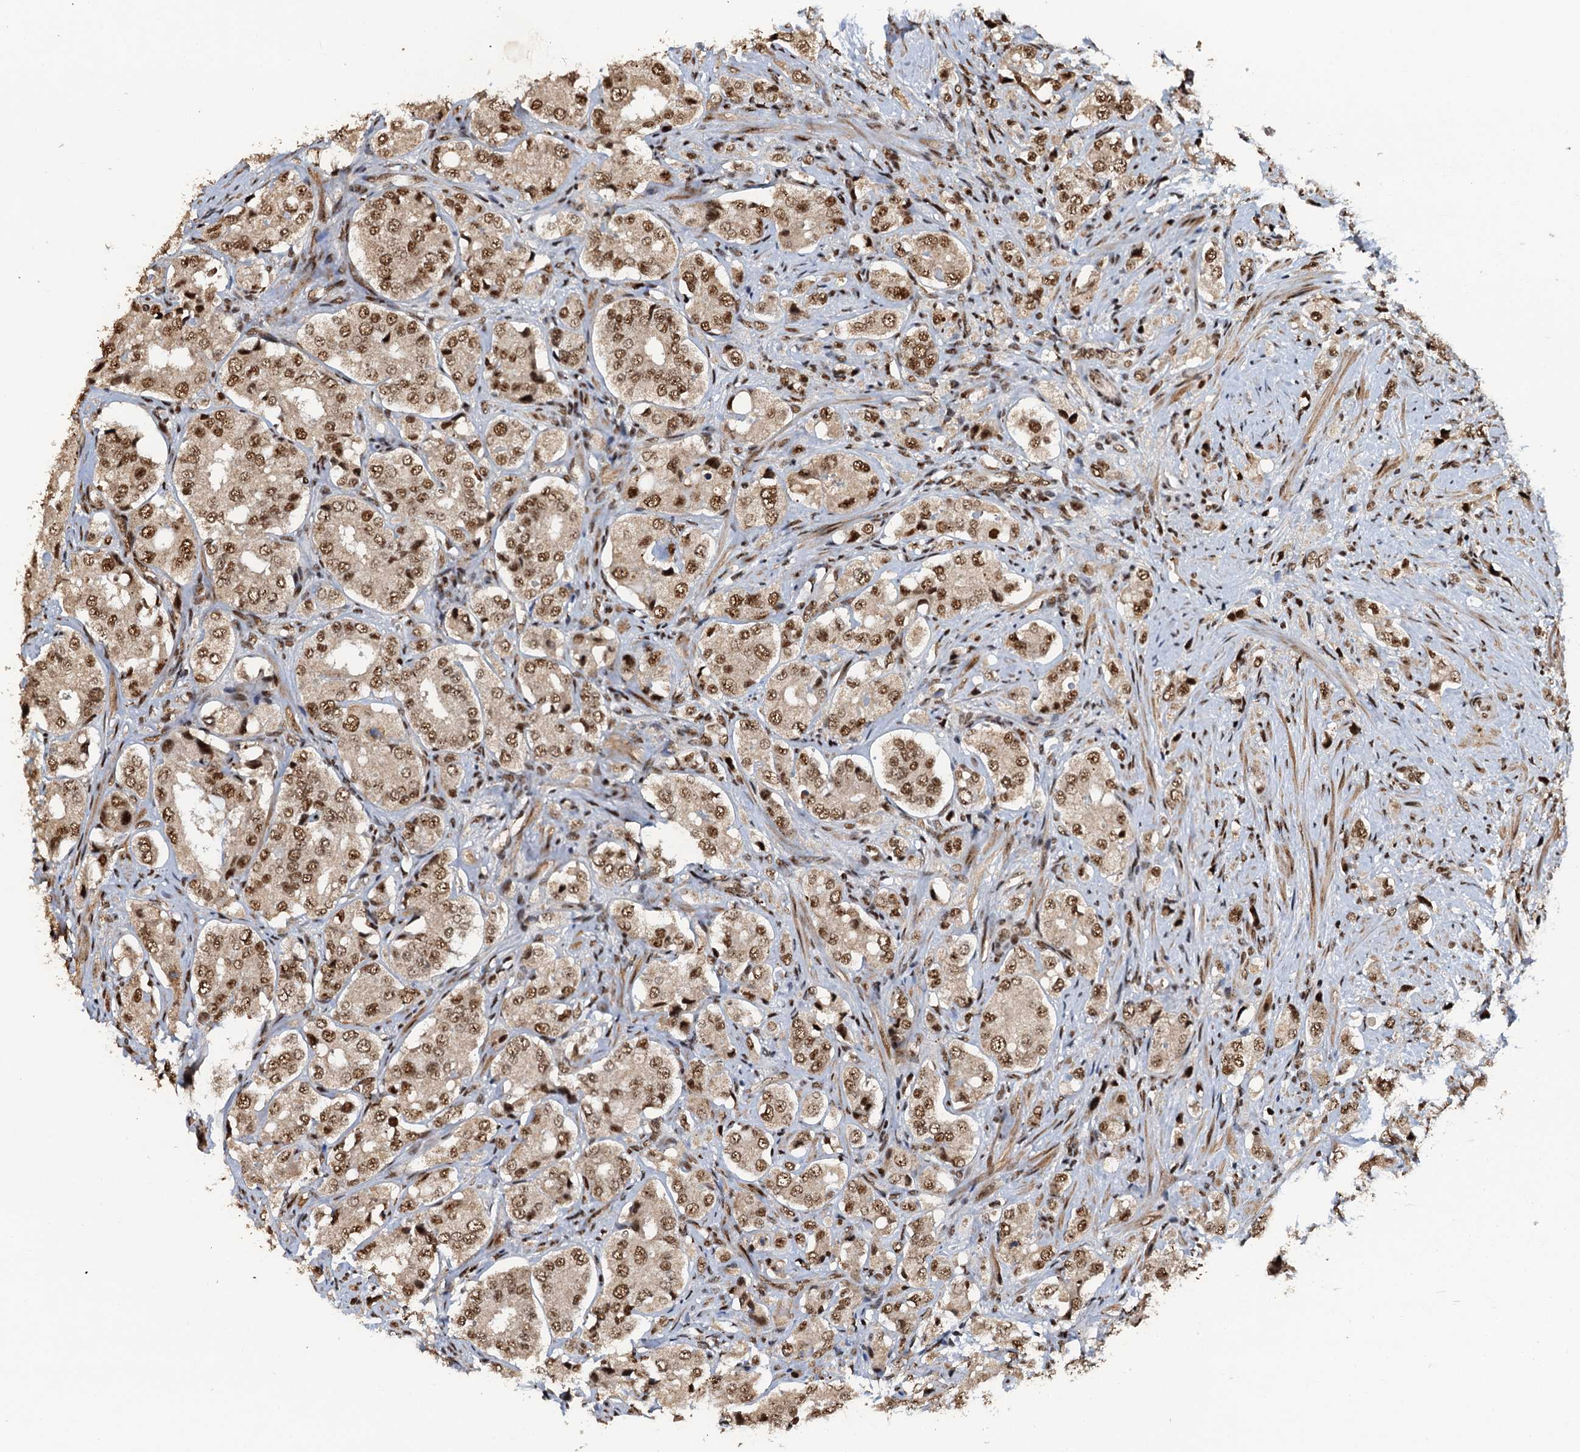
{"staining": {"intensity": "moderate", "quantity": ">75%", "location": "nuclear"}, "tissue": "prostate cancer", "cell_type": "Tumor cells", "image_type": "cancer", "snomed": [{"axis": "morphology", "description": "Adenocarcinoma, High grade"}, {"axis": "topography", "description": "Prostate"}], "caption": "A high-resolution photomicrograph shows immunohistochemistry (IHC) staining of prostate cancer (adenocarcinoma (high-grade)), which exhibits moderate nuclear positivity in about >75% of tumor cells.", "gene": "ZC3H18", "patient": {"sex": "male", "age": 65}}